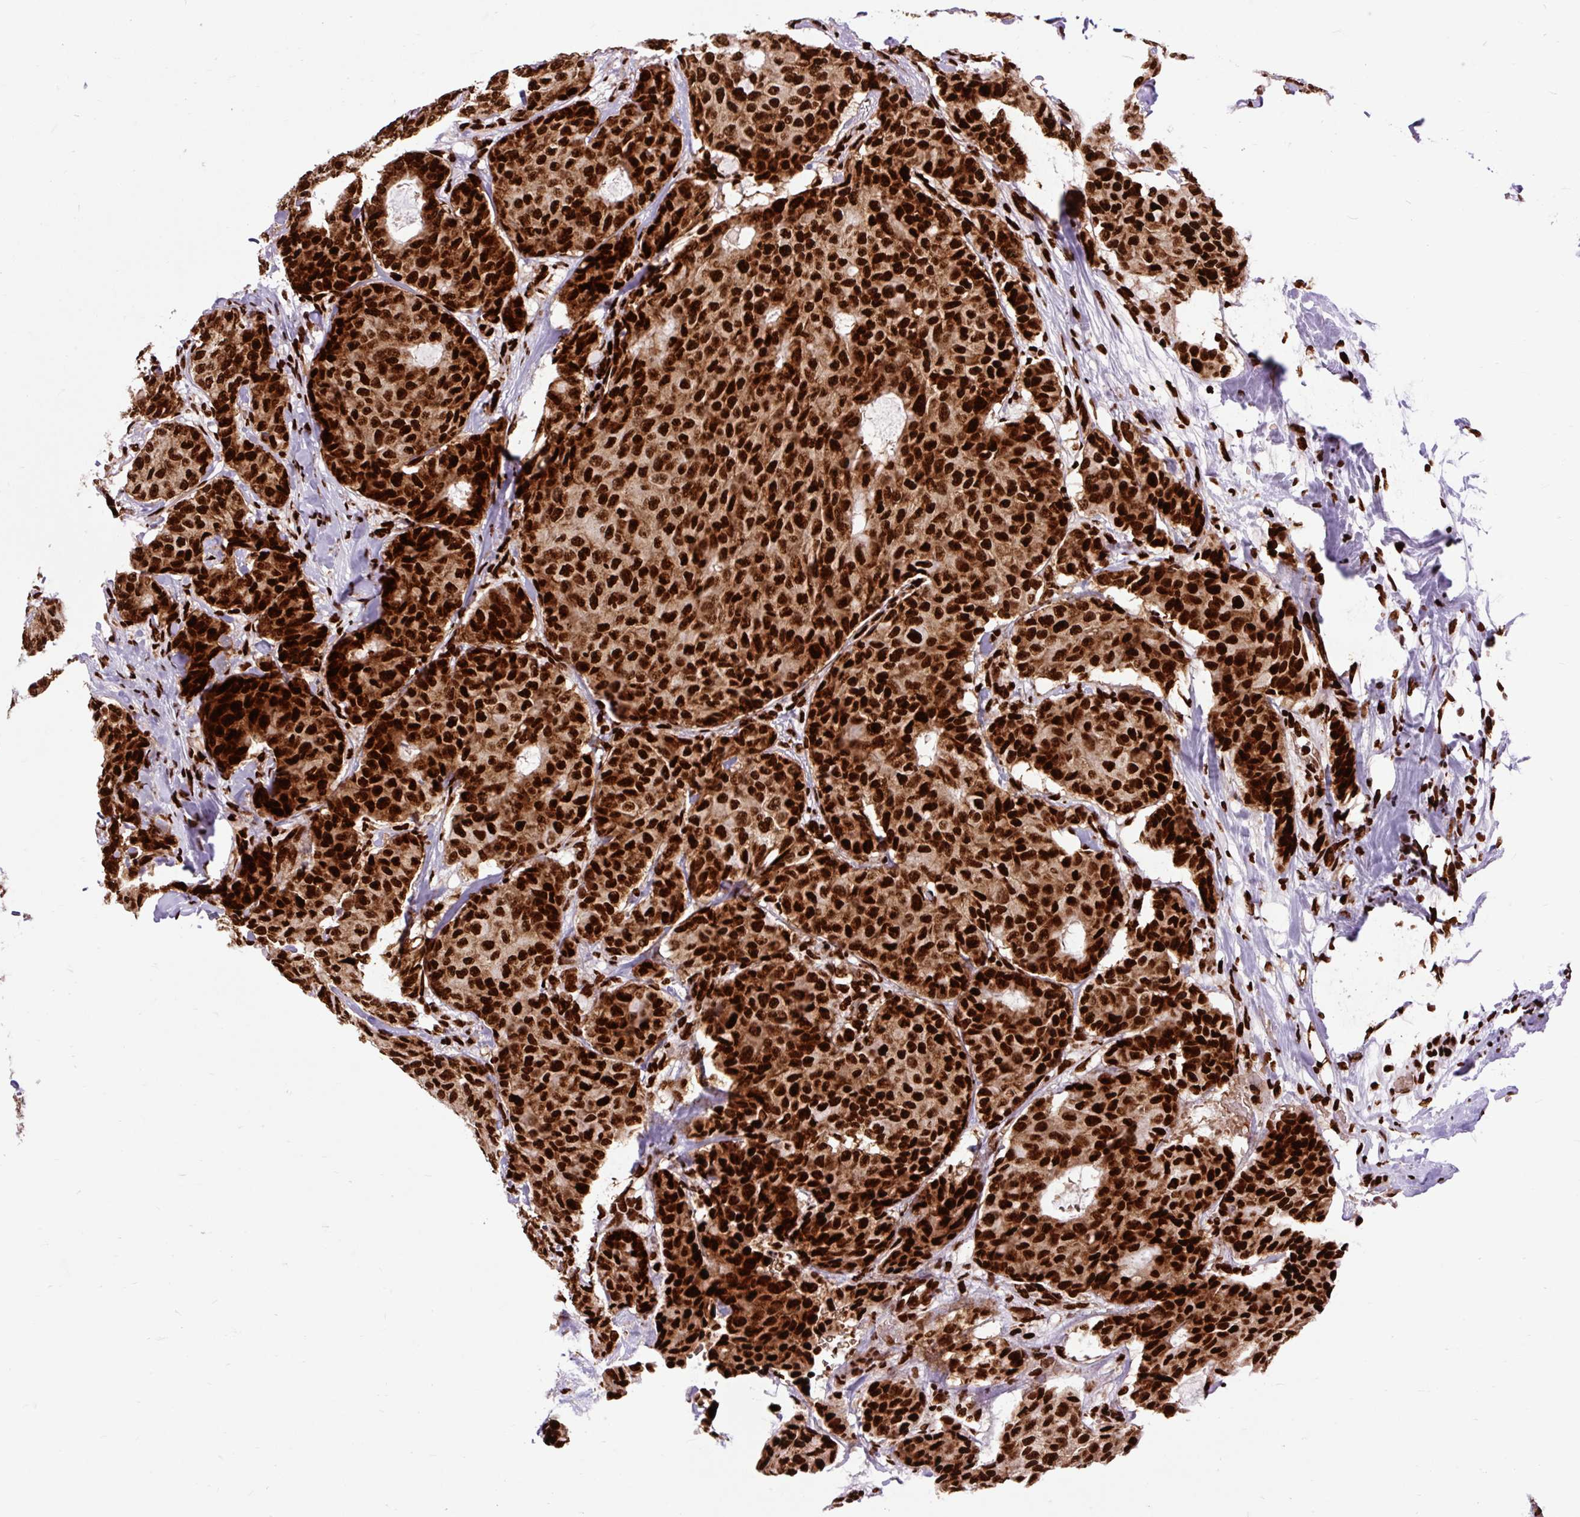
{"staining": {"intensity": "strong", "quantity": ">75%", "location": "nuclear"}, "tissue": "breast cancer", "cell_type": "Tumor cells", "image_type": "cancer", "snomed": [{"axis": "morphology", "description": "Duct carcinoma"}, {"axis": "topography", "description": "Breast"}], "caption": "Protein staining by IHC shows strong nuclear expression in approximately >75% of tumor cells in breast cancer (intraductal carcinoma).", "gene": "FUS", "patient": {"sex": "female", "age": 75}}